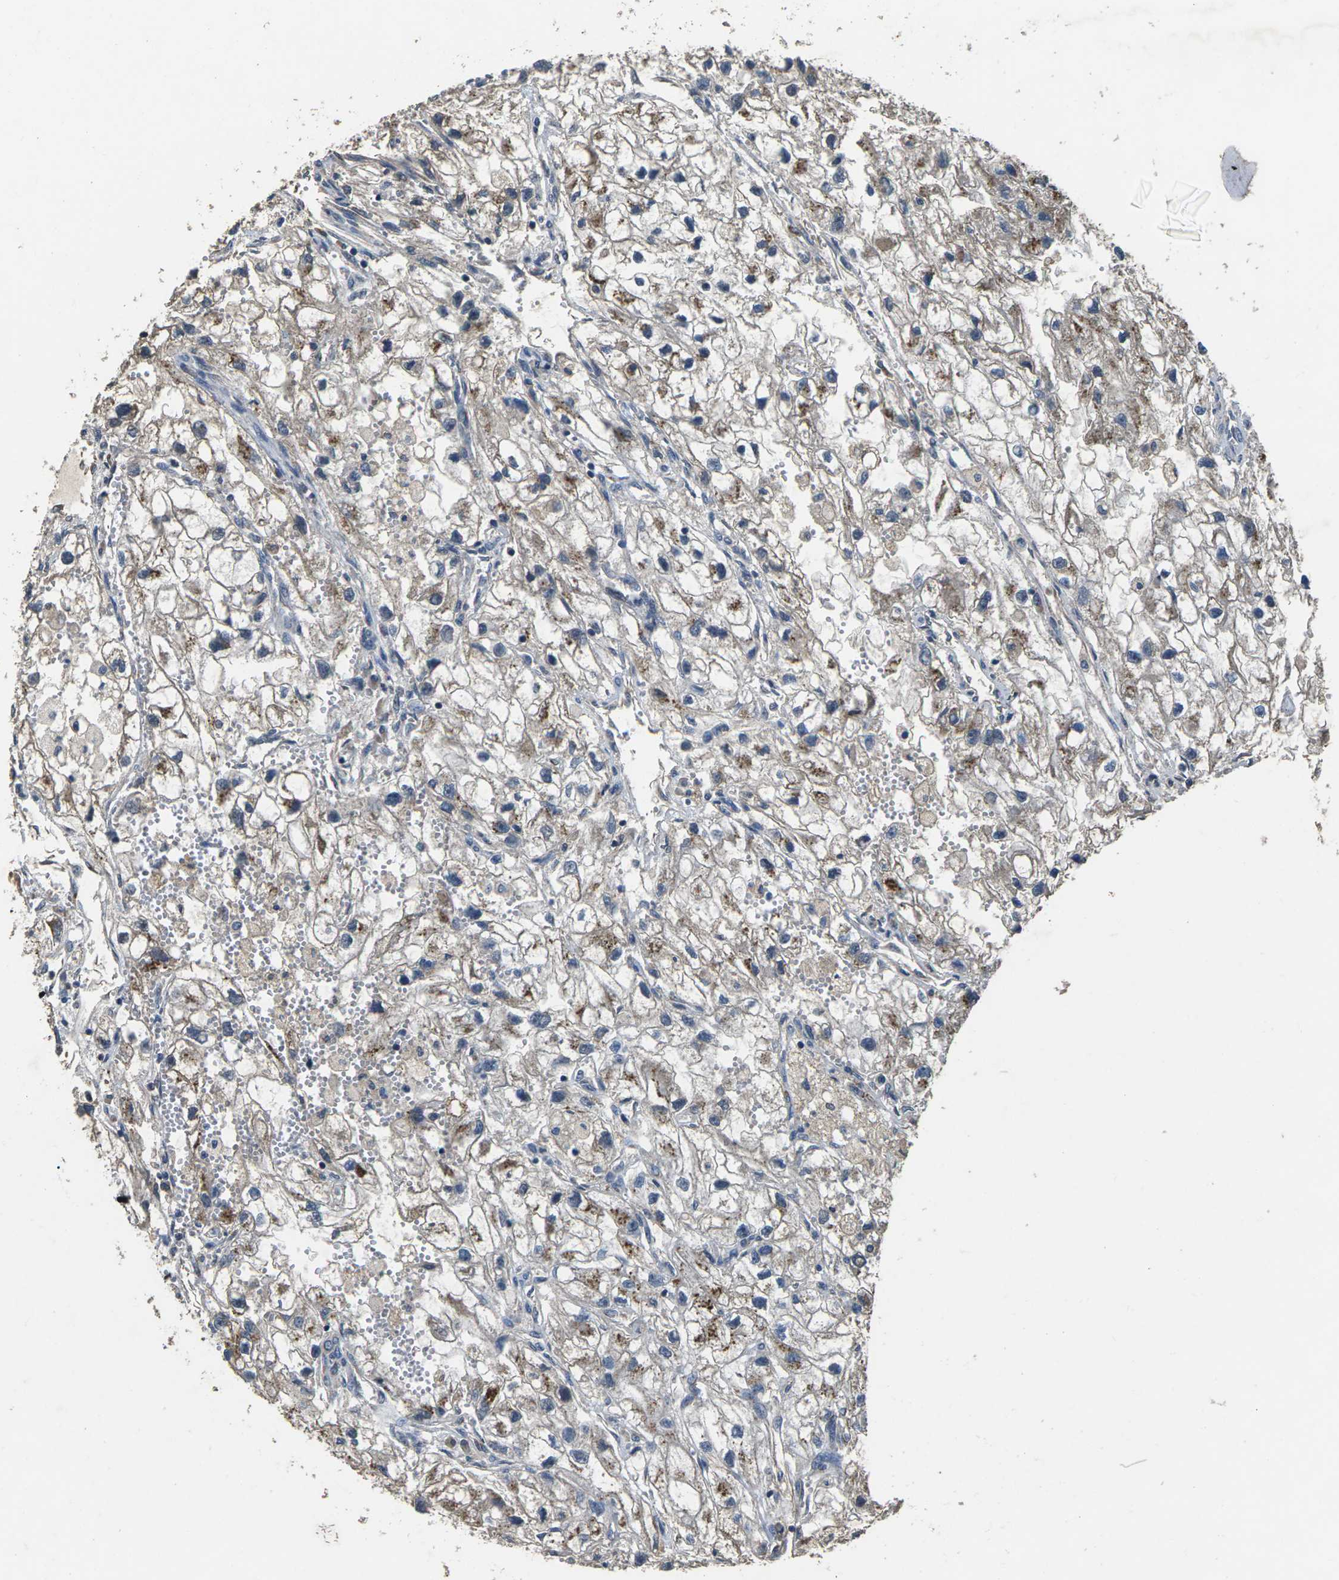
{"staining": {"intensity": "weak", "quantity": "25%-75%", "location": "cytoplasmic/membranous"}, "tissue": "renal cancer", "cell_type": "Tumor cells", "image_type": "cancer", "snomed": [{"axis": "morphology", "description": "Adenocarcinoma, NOS"}, {"axis": "topography", "description": "Kidney"}], "caption": "This is an image of IHC staining of adenocarcinoma (renal), which shows weak positivity in the cytoplasmic/membranous of tumor cells.", "gene": "B4GAT1", "patient": {"sex": "female", "age": 70}}